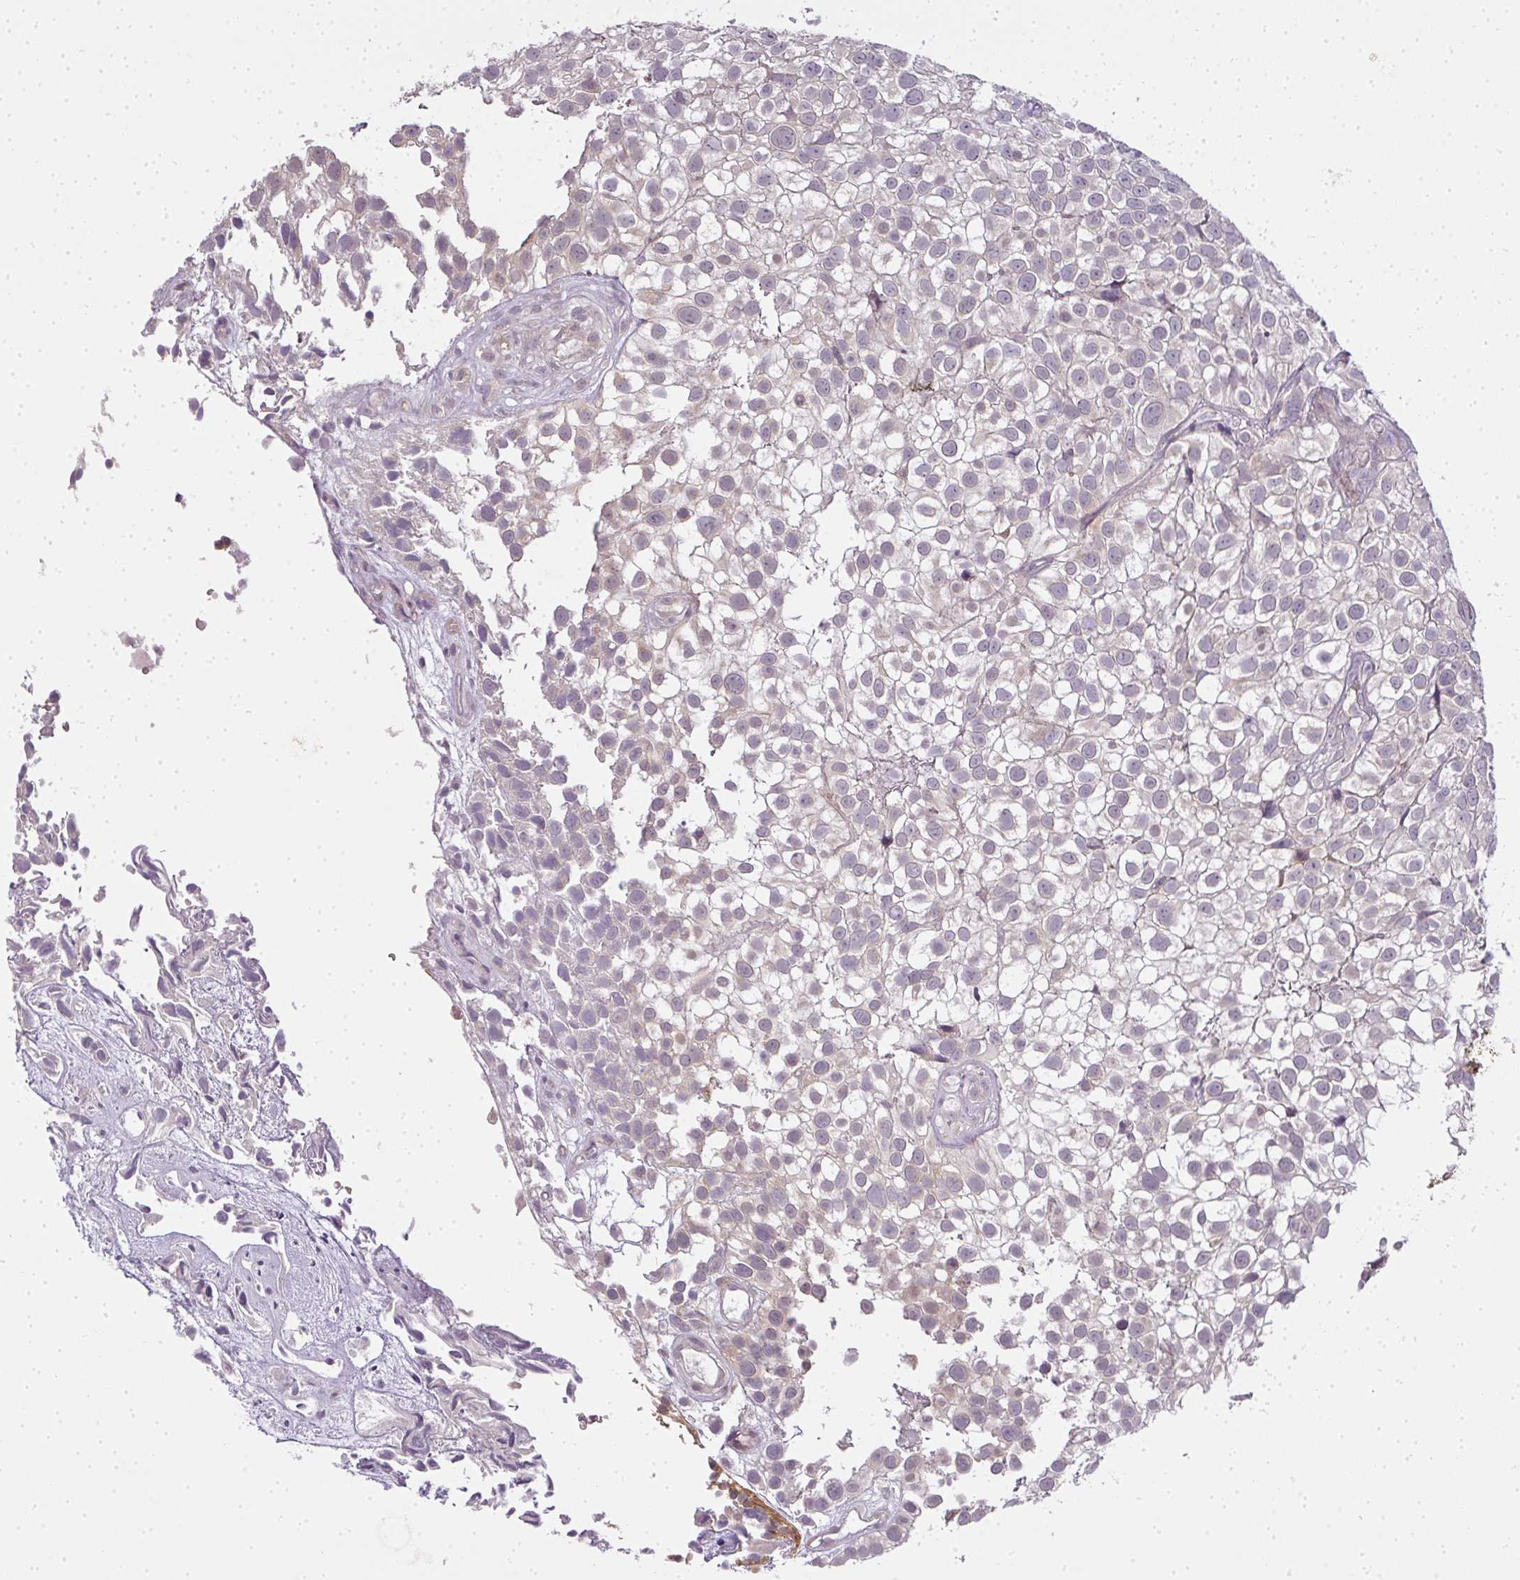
{"staining": {"intensity": "negative", "quantity": "none", "location": "none"}, "tissue": "urothelial cancer", "cell_type": "Tumor cells", "image_type": "cancer", "snomed": [{"axis": "morphology", "description": "Urothelial carcinoma, High grade"}, {"axis": "topography", "description": "Urinary bladder"}], "caption": "Tumor cells show no significant staining in high-grade urothelial carcinoma.", "gene": "MED19", "patient": {"sex": "male", "age": 56}}